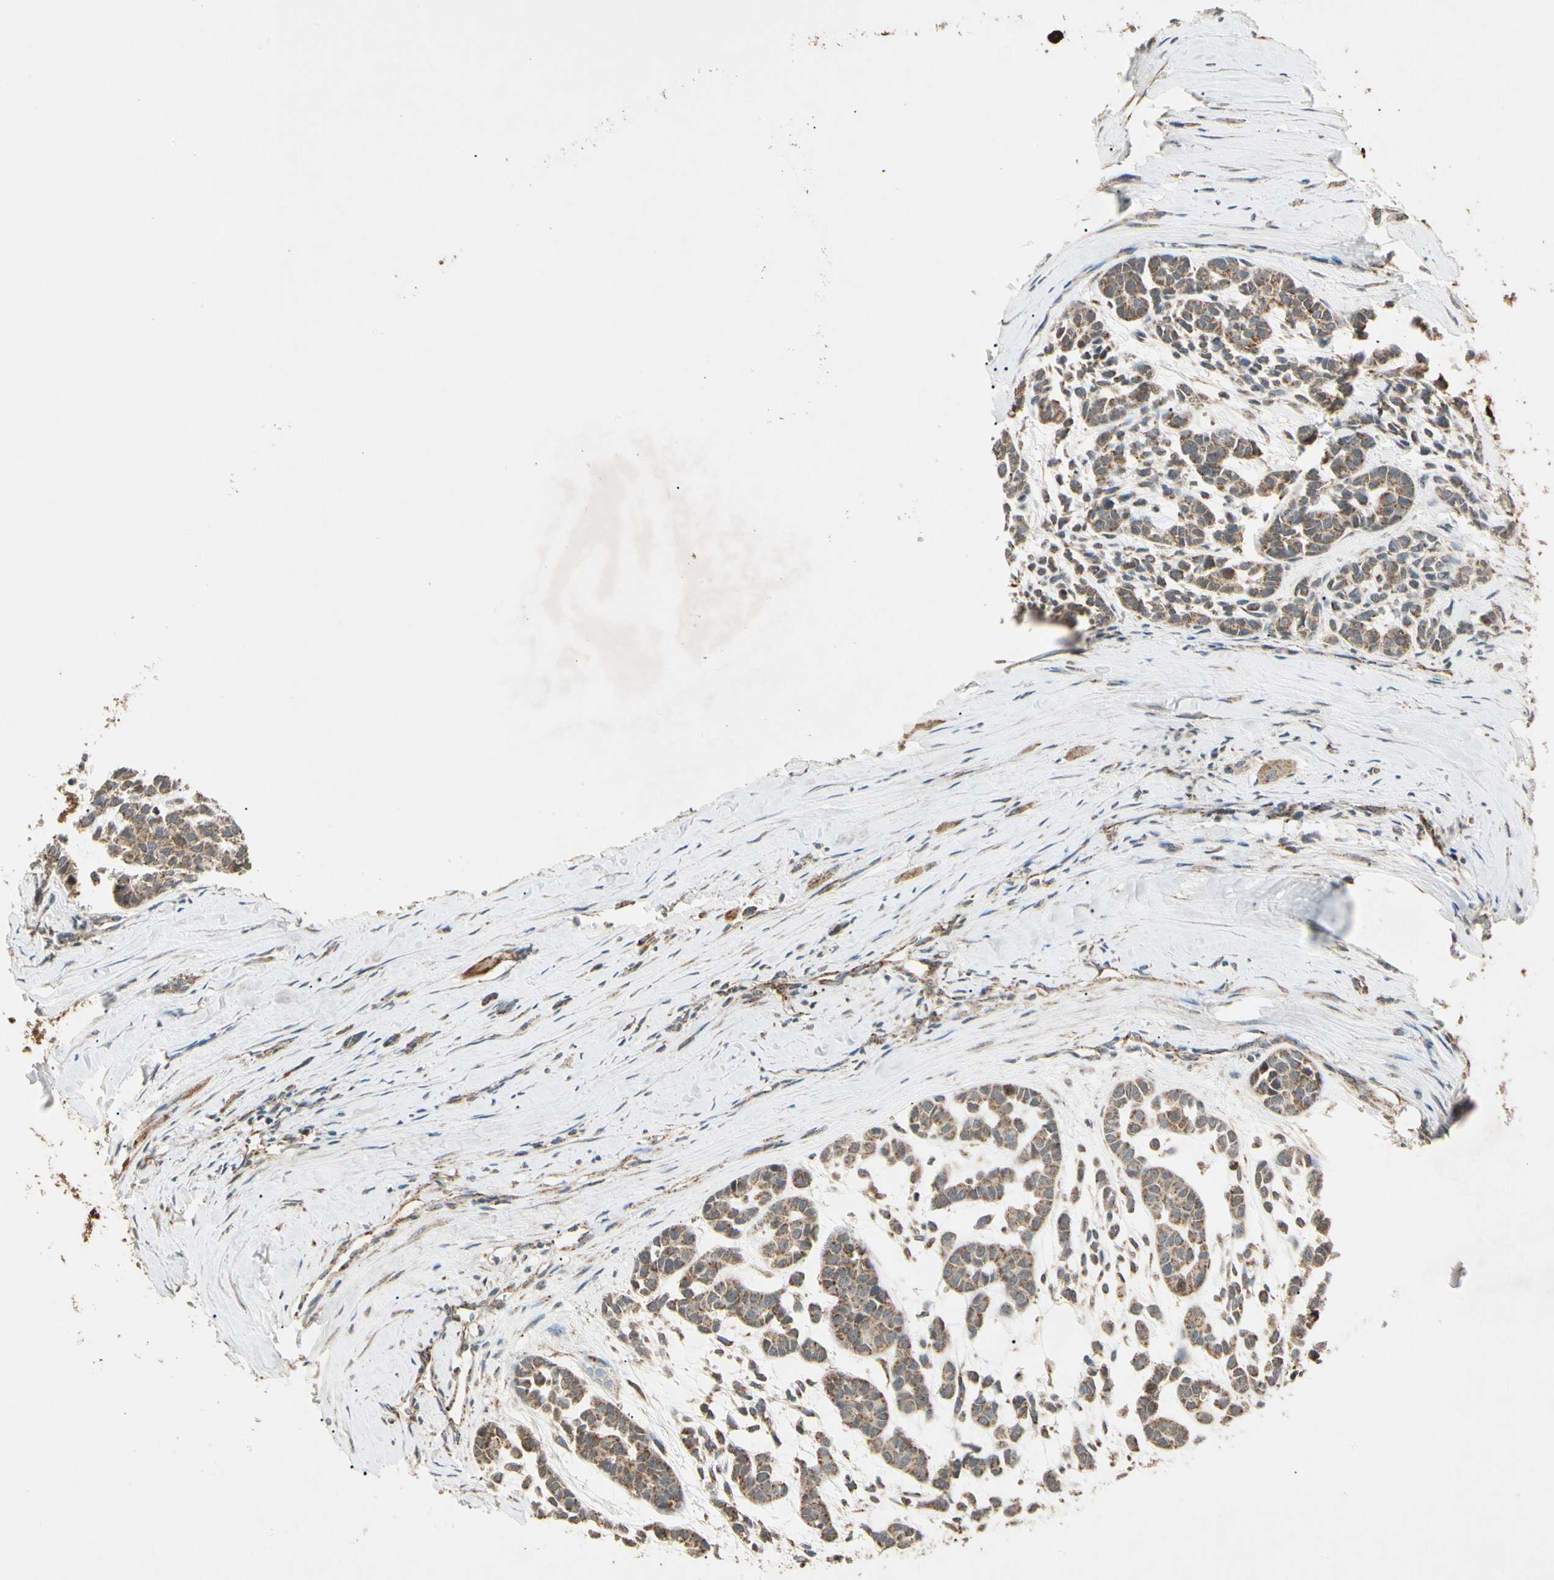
{"staining": {"intensity": "weak", "quantity": ">75%", "location": "cytoplasmic/membranous"}, "tissue": "head and neck cancer", "cell_type": "Tumor cells", "image_type": "cancer", "snomed": [{"axis": "morphology", "description": "Adenocarcinoma, NOS"}, {"axis": "morphology", "description": "Adenoma, NOS"}, {"axis": "topography", "description": "Head-Neck"}], "caption": "Weak cytoplasmic/membranous staining is seen in about >75% of tumor cells in head and neck cancer.", "gene": "PRDX5", "patient": {"sex": "female", "age": 55}}